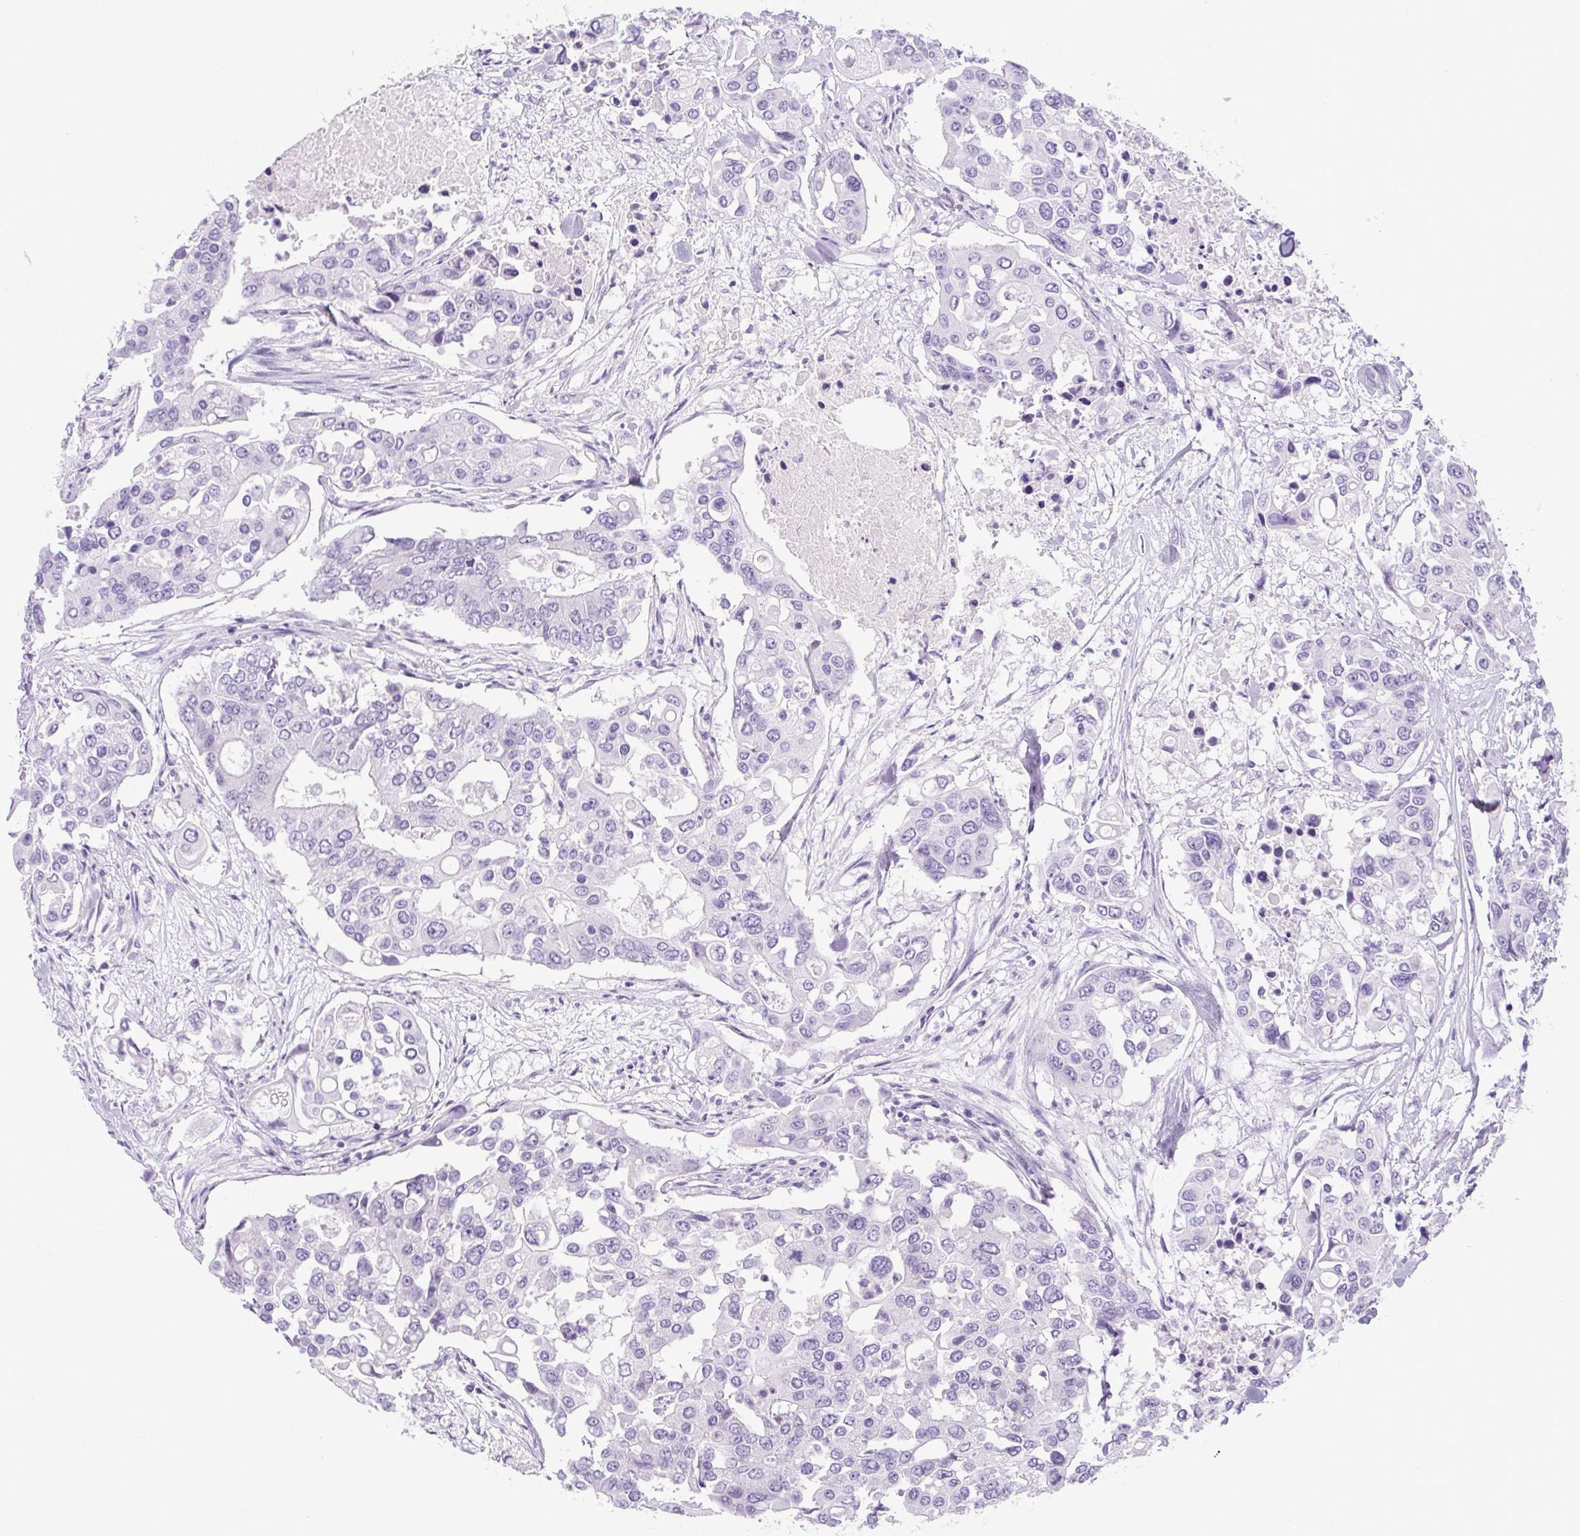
{"staining": {"intensity": "negative", "quantity": "none", "location": "none"}, "tissue": "colorectal cancer", "cell_type": "Tumor cells", "image_type": "cancer", "snomed": [{"axis": "morphology", "description": "Adenocarcinoma, NOS"}, {"axis": "topography", "description": "Colon"}], "caption": "Colorectal cancer (adenocarcinoma) stained for a protein using IHC reveals no positivity tumor cells.", "gene": "ADAMTS19", "patient": {"sex": "male", "age": 77}}